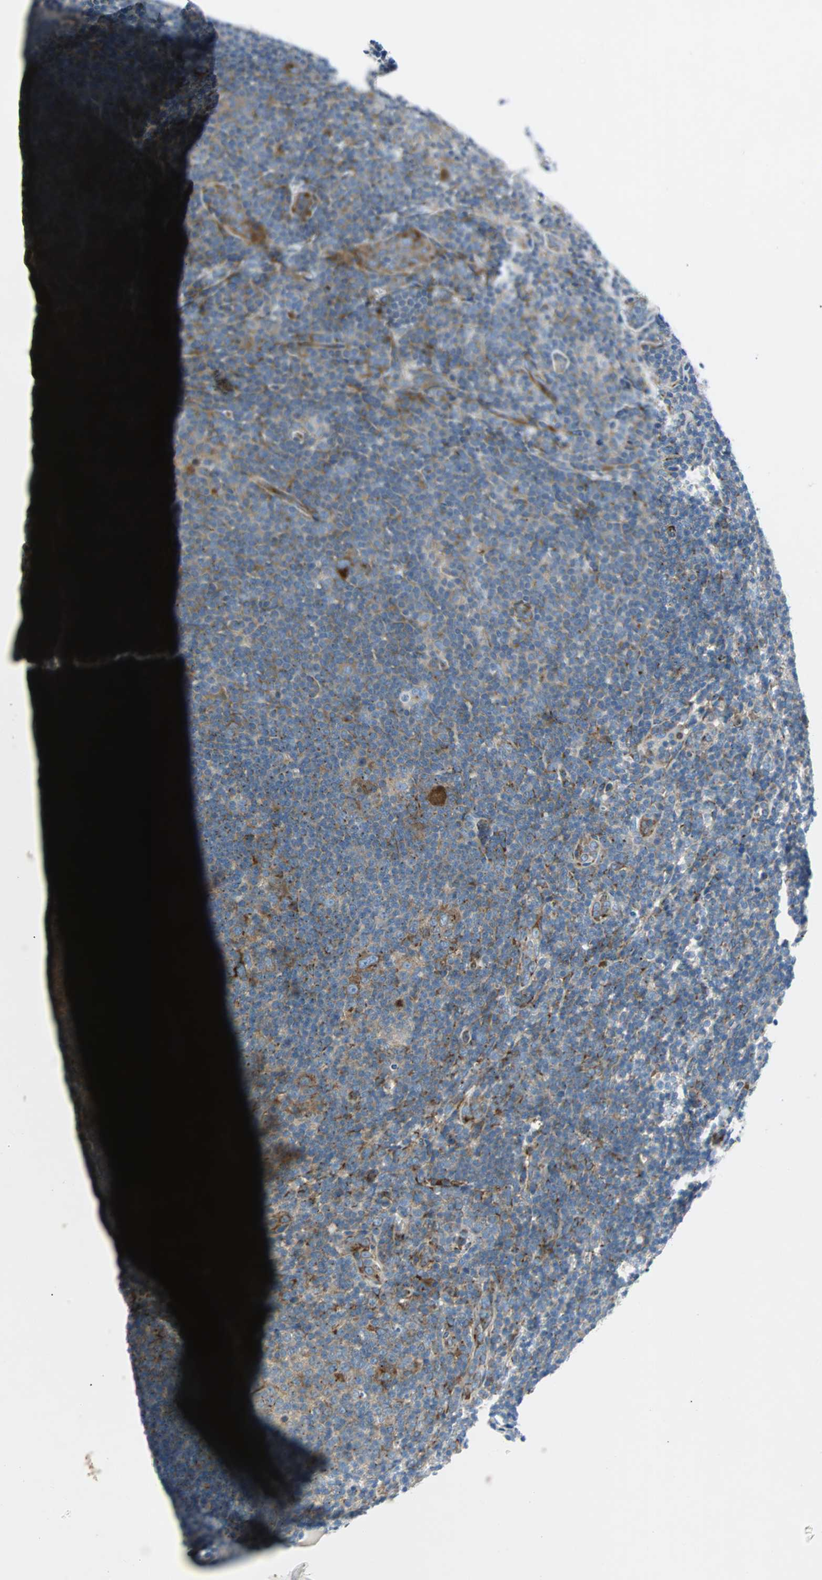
{"staining": {"intensity": "moderate", "quantity": ">75%", "location": "cytoplasmic/membranous"}, "tissue": "lymphoma", "cell_type": "Tumor cells", "image_type": "cancer", "snomed": [{"axis": "morphology", "description": "Hodgkin's disease, NOS"}, {"axis": "topography", "description": "Lymph node"}], "caption": "The micrograph shows immunohistochemical staining of Hodgkin's disease. There is moderate cytoplasmic/membranous staining is seen in about >75% of tumor cells.", "gene": "BBC3", "patient": {"sex": "female", "age": 57}}